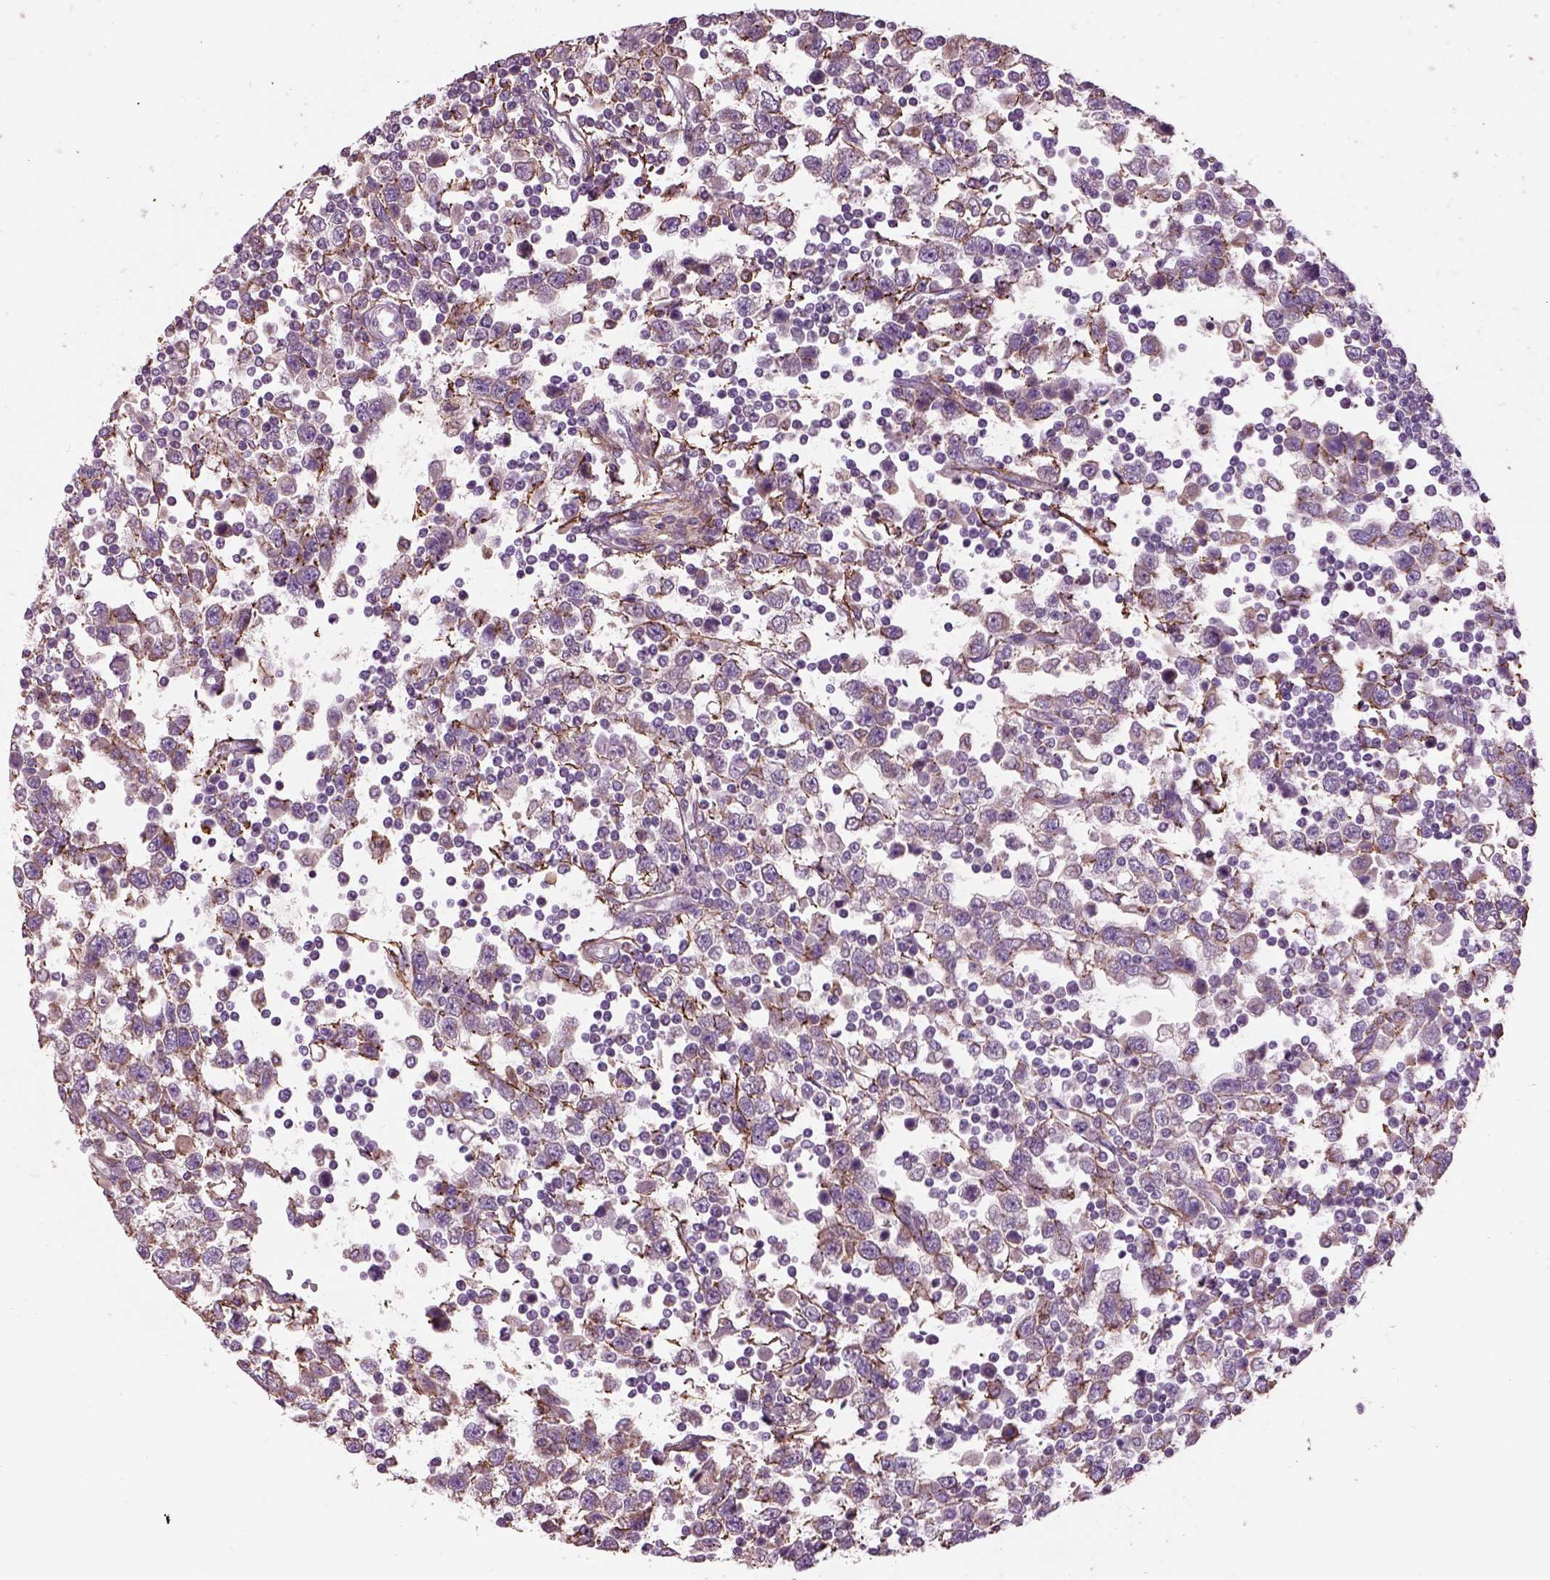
{"staining": {"intensity": "negative", "quantity": "none", "location": "none"}, "tissue": "testis cancer", "cell_type": "Tumor cells", "image_type": "cancer", "snomed": [{"axis": "morphology", "description": "Seminoma, NOS"}, {"axis": "topography", "description": "Testis"}], "caption": "Immunohistochemical staining of testis cancer (seminoma) shows no significant staining in tumor cells.", "gene": "EMILIN2", "patient": {"sex": "male", "age": 34}}